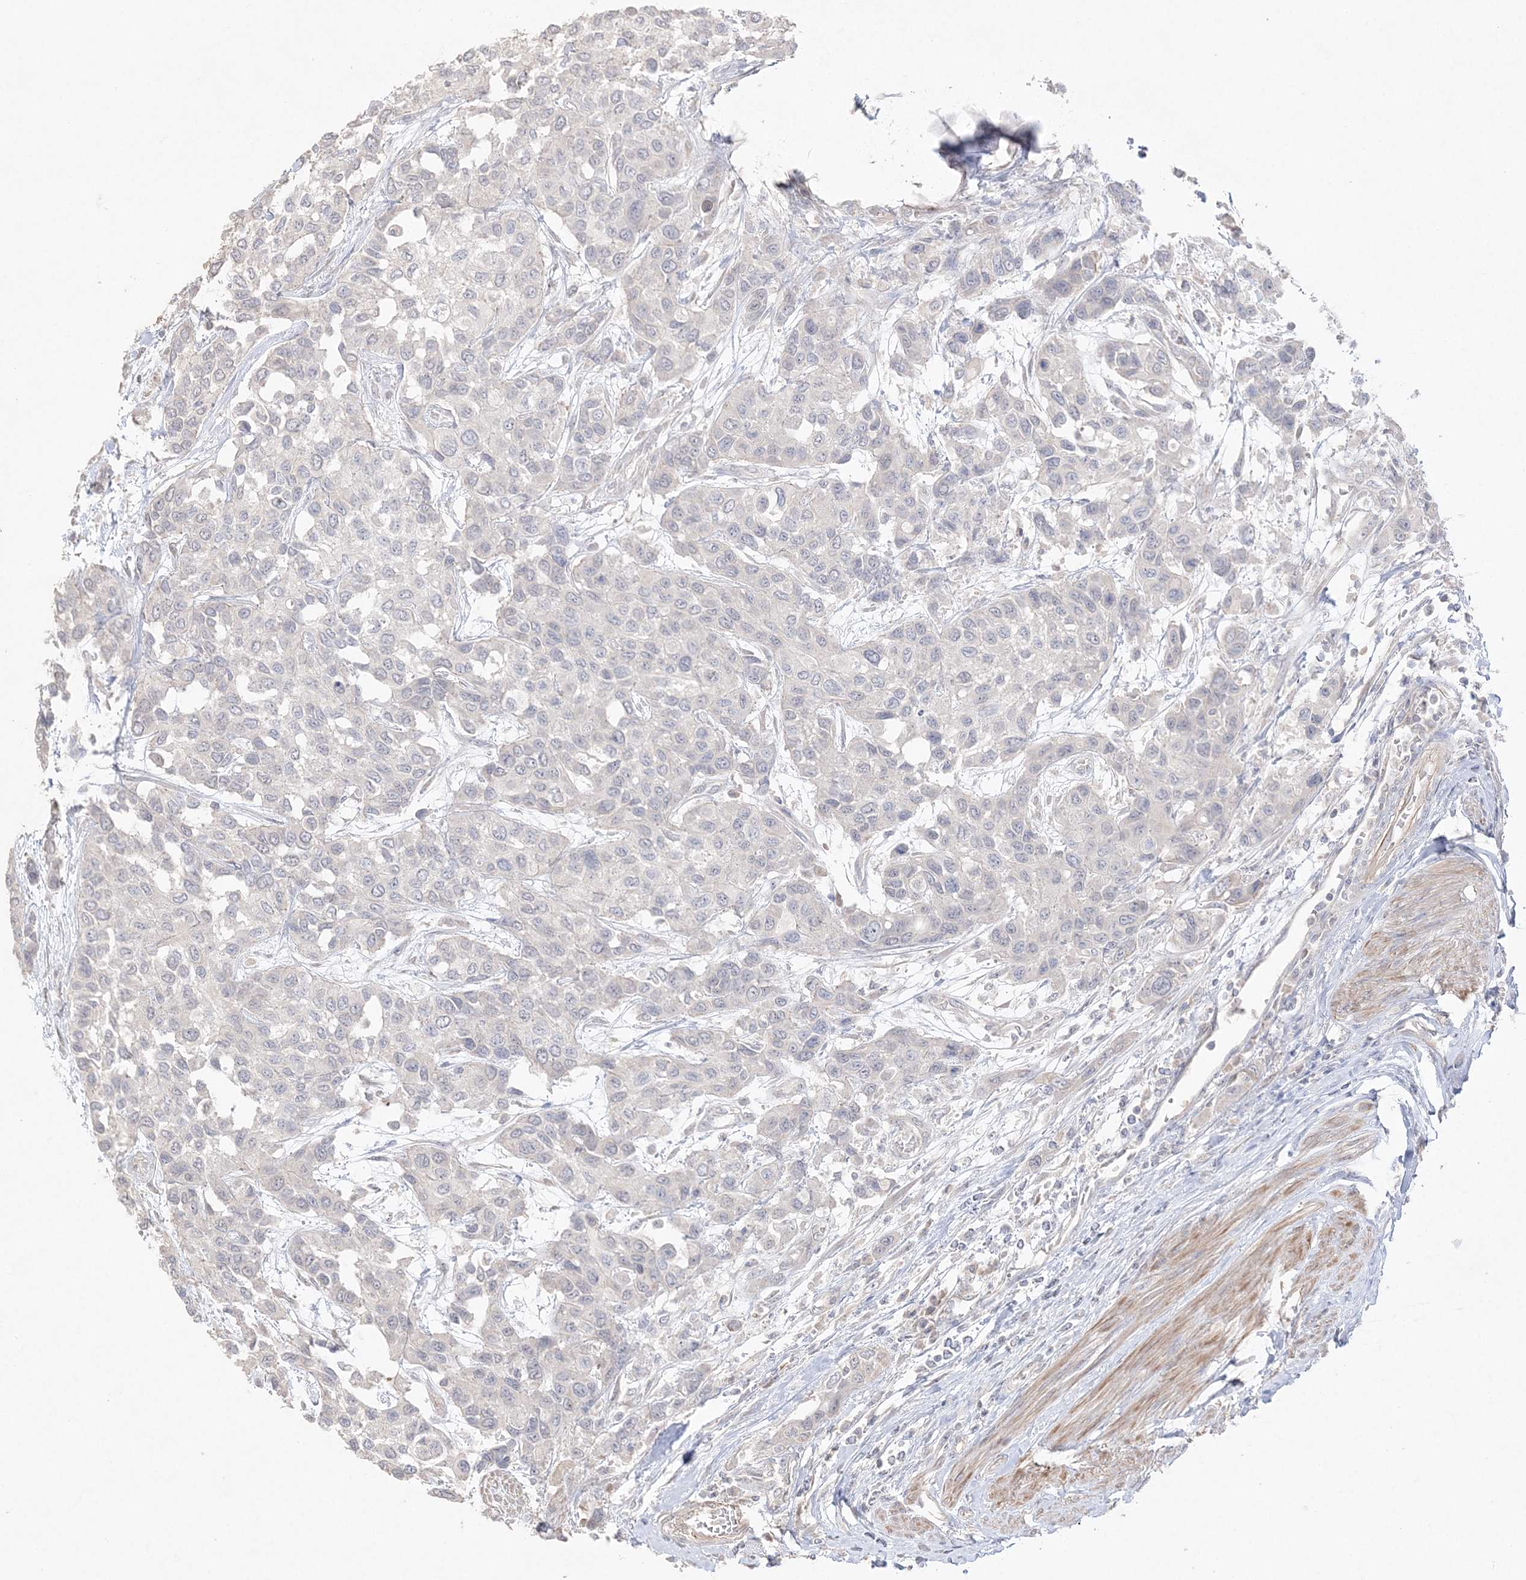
{"staining": {"intensity": "negative", "quantity": "none", "location": "none"}, "tissue": "urothelial cancer", "cell_type": "Tumor cells", "image_type": "cancer", "snomed": [{"axis": "morphology", "description": "Normal tissue, NOS"}, {"axis": "morphology", "description": "Urothelial carcinoma, High grade"}, {"axis": "topography", "description": "Vascular tissue"}, {"axis": "topography", "description": "Urinary bladder"}], "caption": "This is a micrograph of immunohistochemistry (IHC) staining of urothelial cancer, which shows no expression in tumor cells.", "gene": "SH3BP4", "patient": {"sex": "female", "age": 56}}